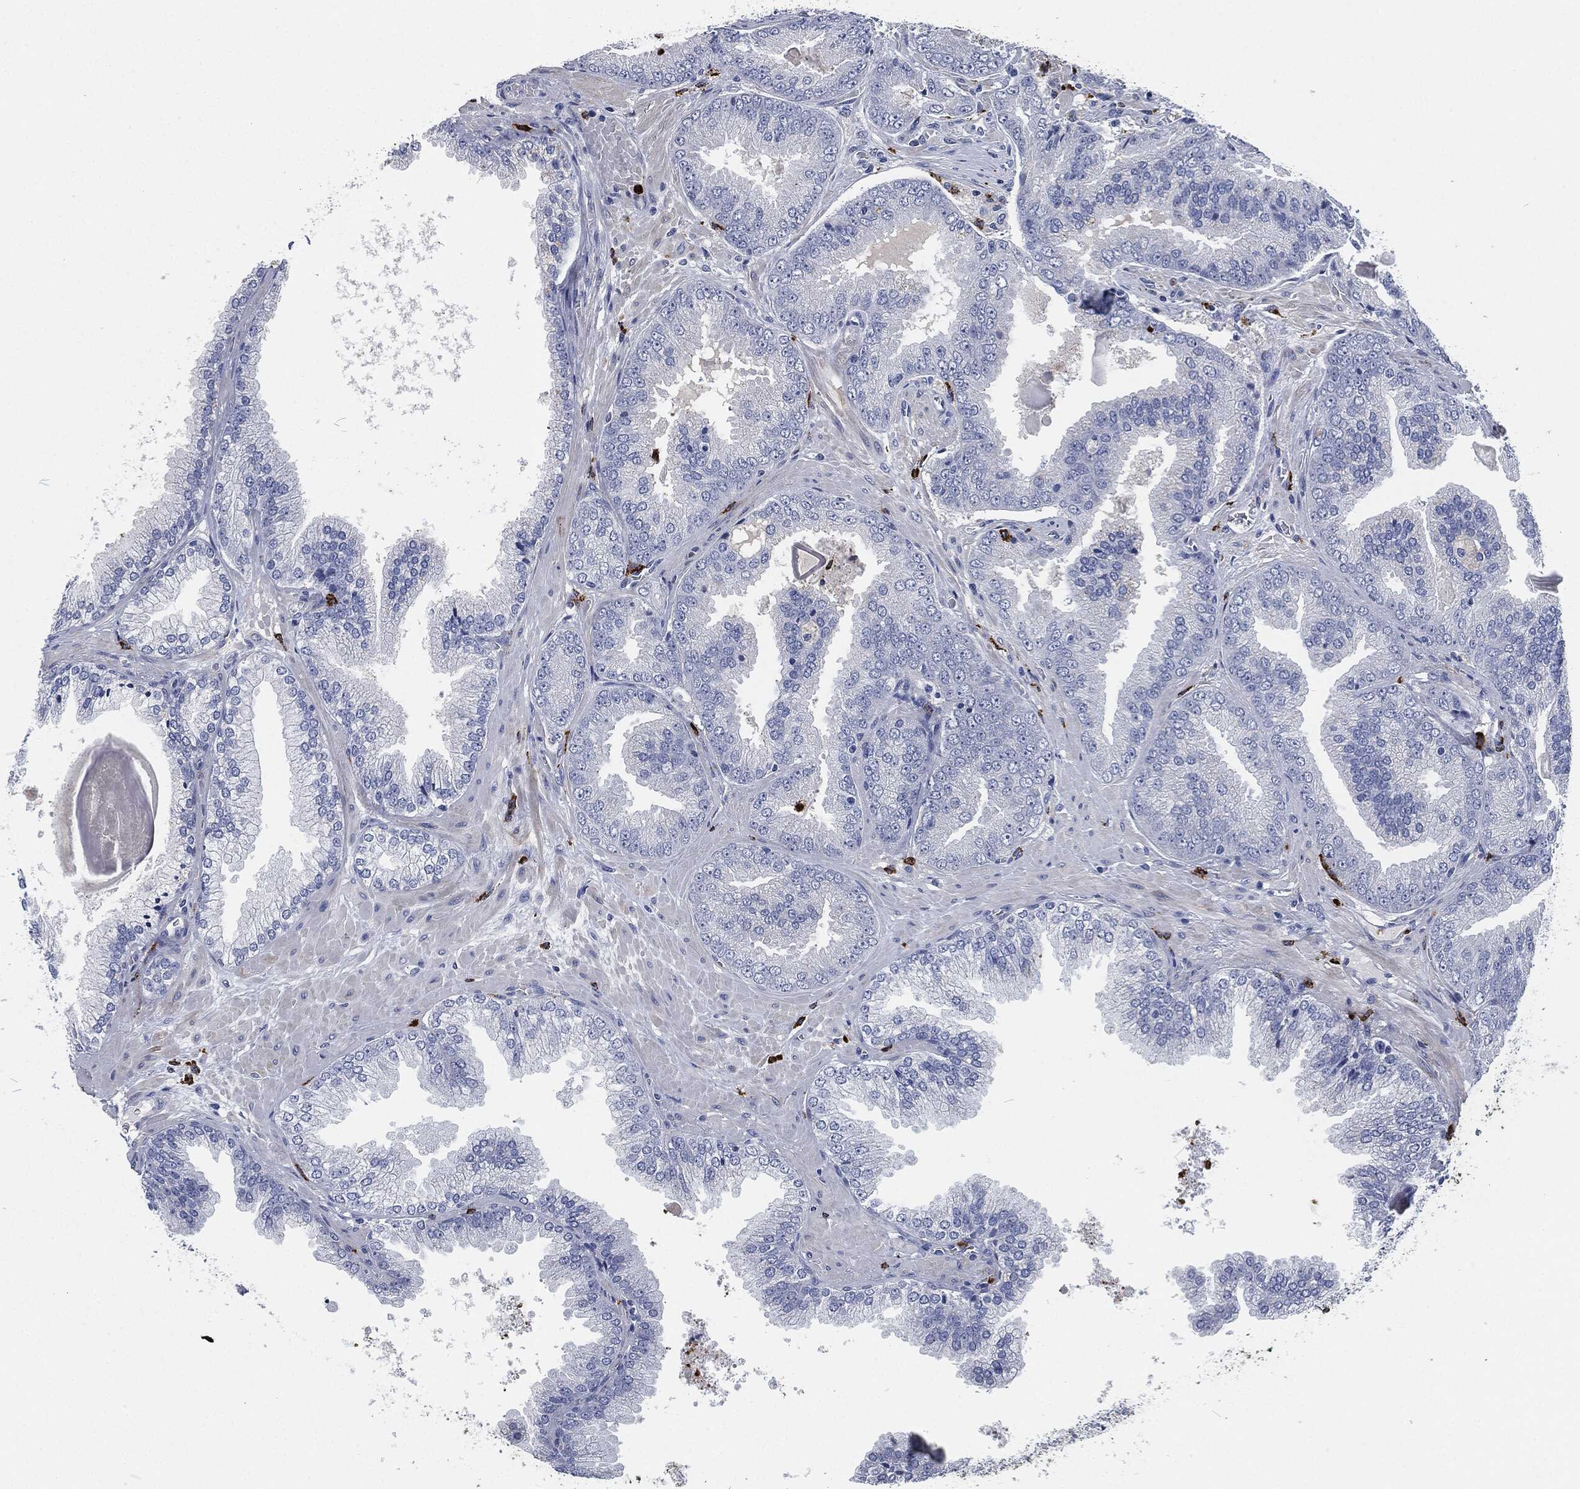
{"staining": {"intensity": "negative", "quantity": "none", "location": "none"}, "tissue": "prostate cancer", "cell_type": "Tumor cells", "image_type": "cancer", "snomed": [{"axis": "morphology", "description": "Adenocarcinoma, Low grade"}, {"axis": "topography", "description": "Prostate"}], "caption": "IHC image of adenocarcinoma (low-grade) (prostate) stained for a protein (brown), which reveals no staining in tumor cells.", "gene": "MPO", "patient": {"sex": "male", "age": 72}}